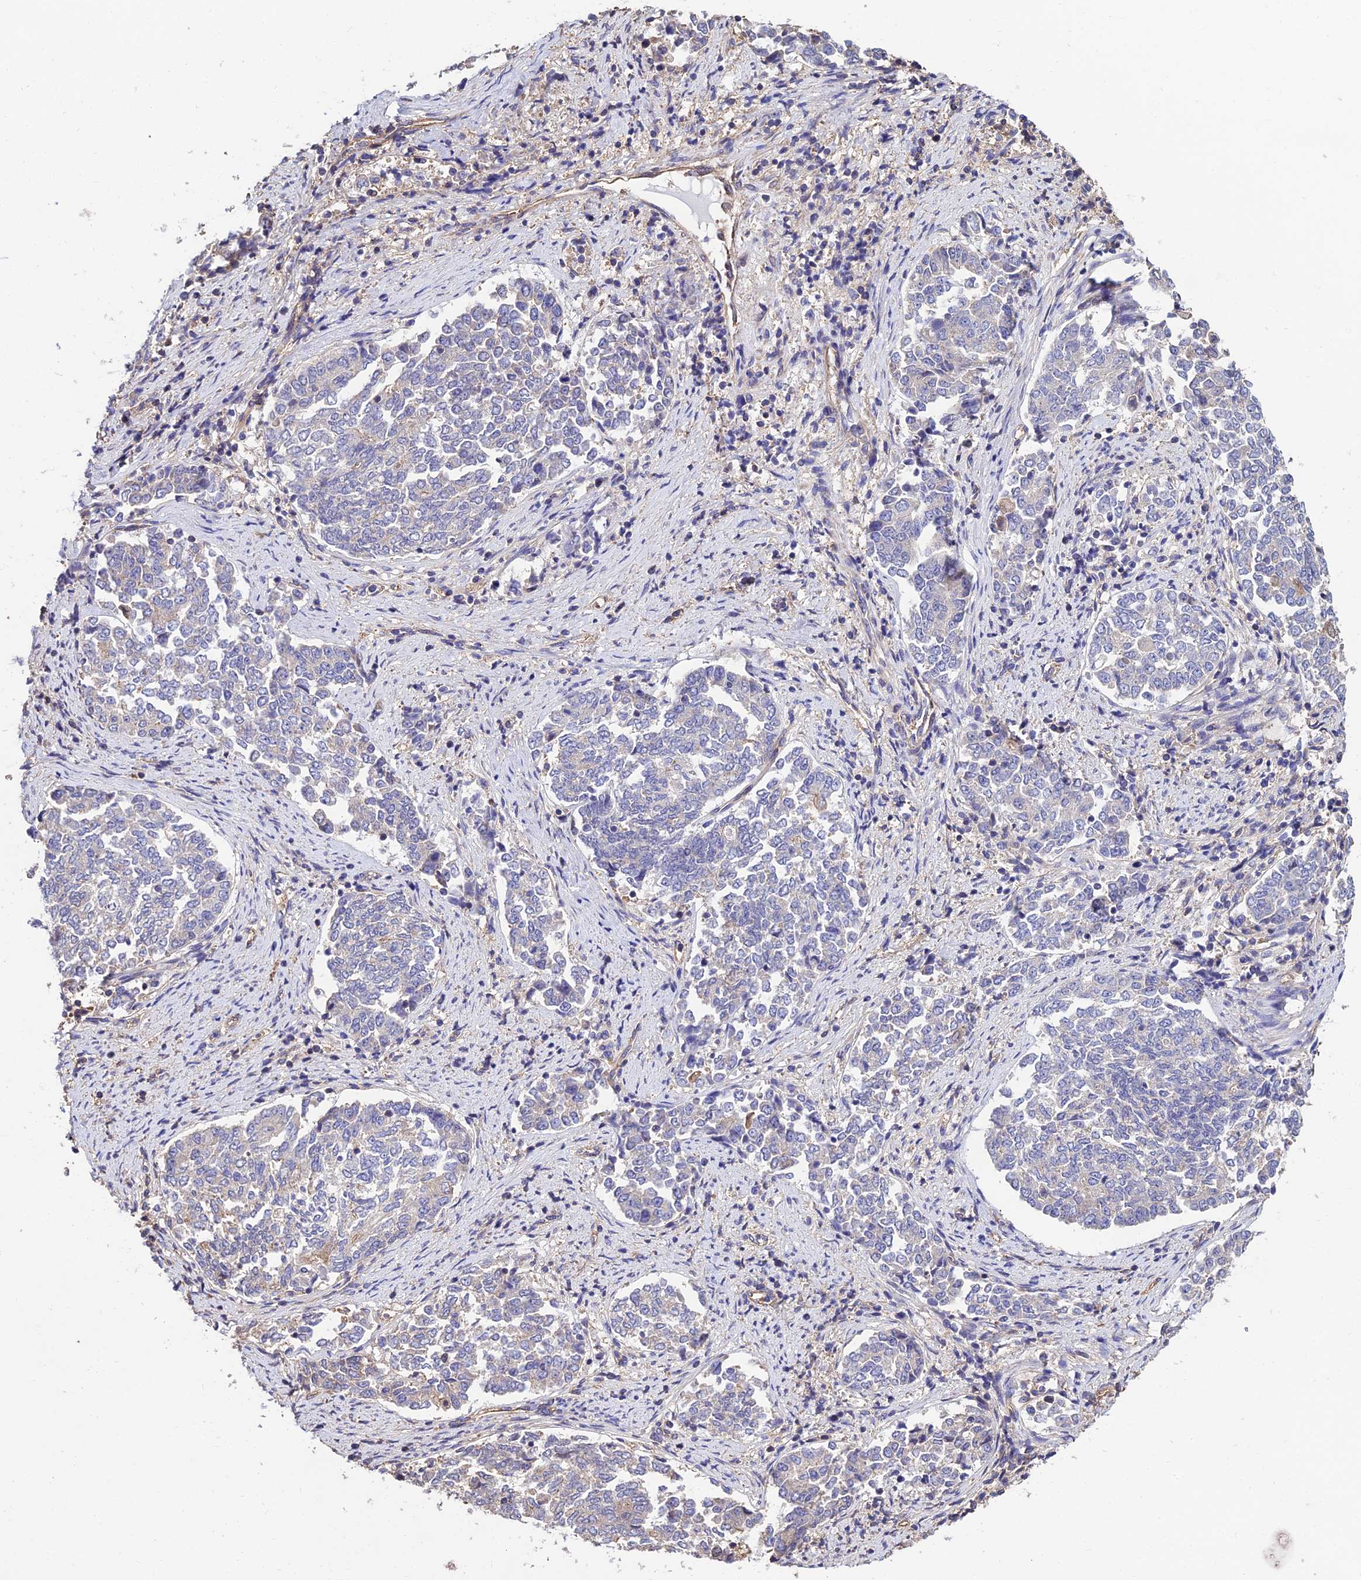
{"staining": {"intensity": "negative", "quantity": "none", "location": "none"}, "tissue": "endometrial cancer", "cell_type": "Tumor cells", "image_type": "cancer", "snomed": [{"axis": "morphology", "description": "Adenocarcinoma, NOS"}, {"axis": "topography", "description": "Endometrium"}], "caption": "A photomicrograph of endometrial cancer (adenocarcinoma) stained for a protein demonstrates no brown staining in tumor cells. (DAB (3,3'-diaminobenzidine) immunohistochemistry (IHC) with hematoxylin counter stain).", "gene": "CALM2", "patient": {"sex": "female", "age": 80}}